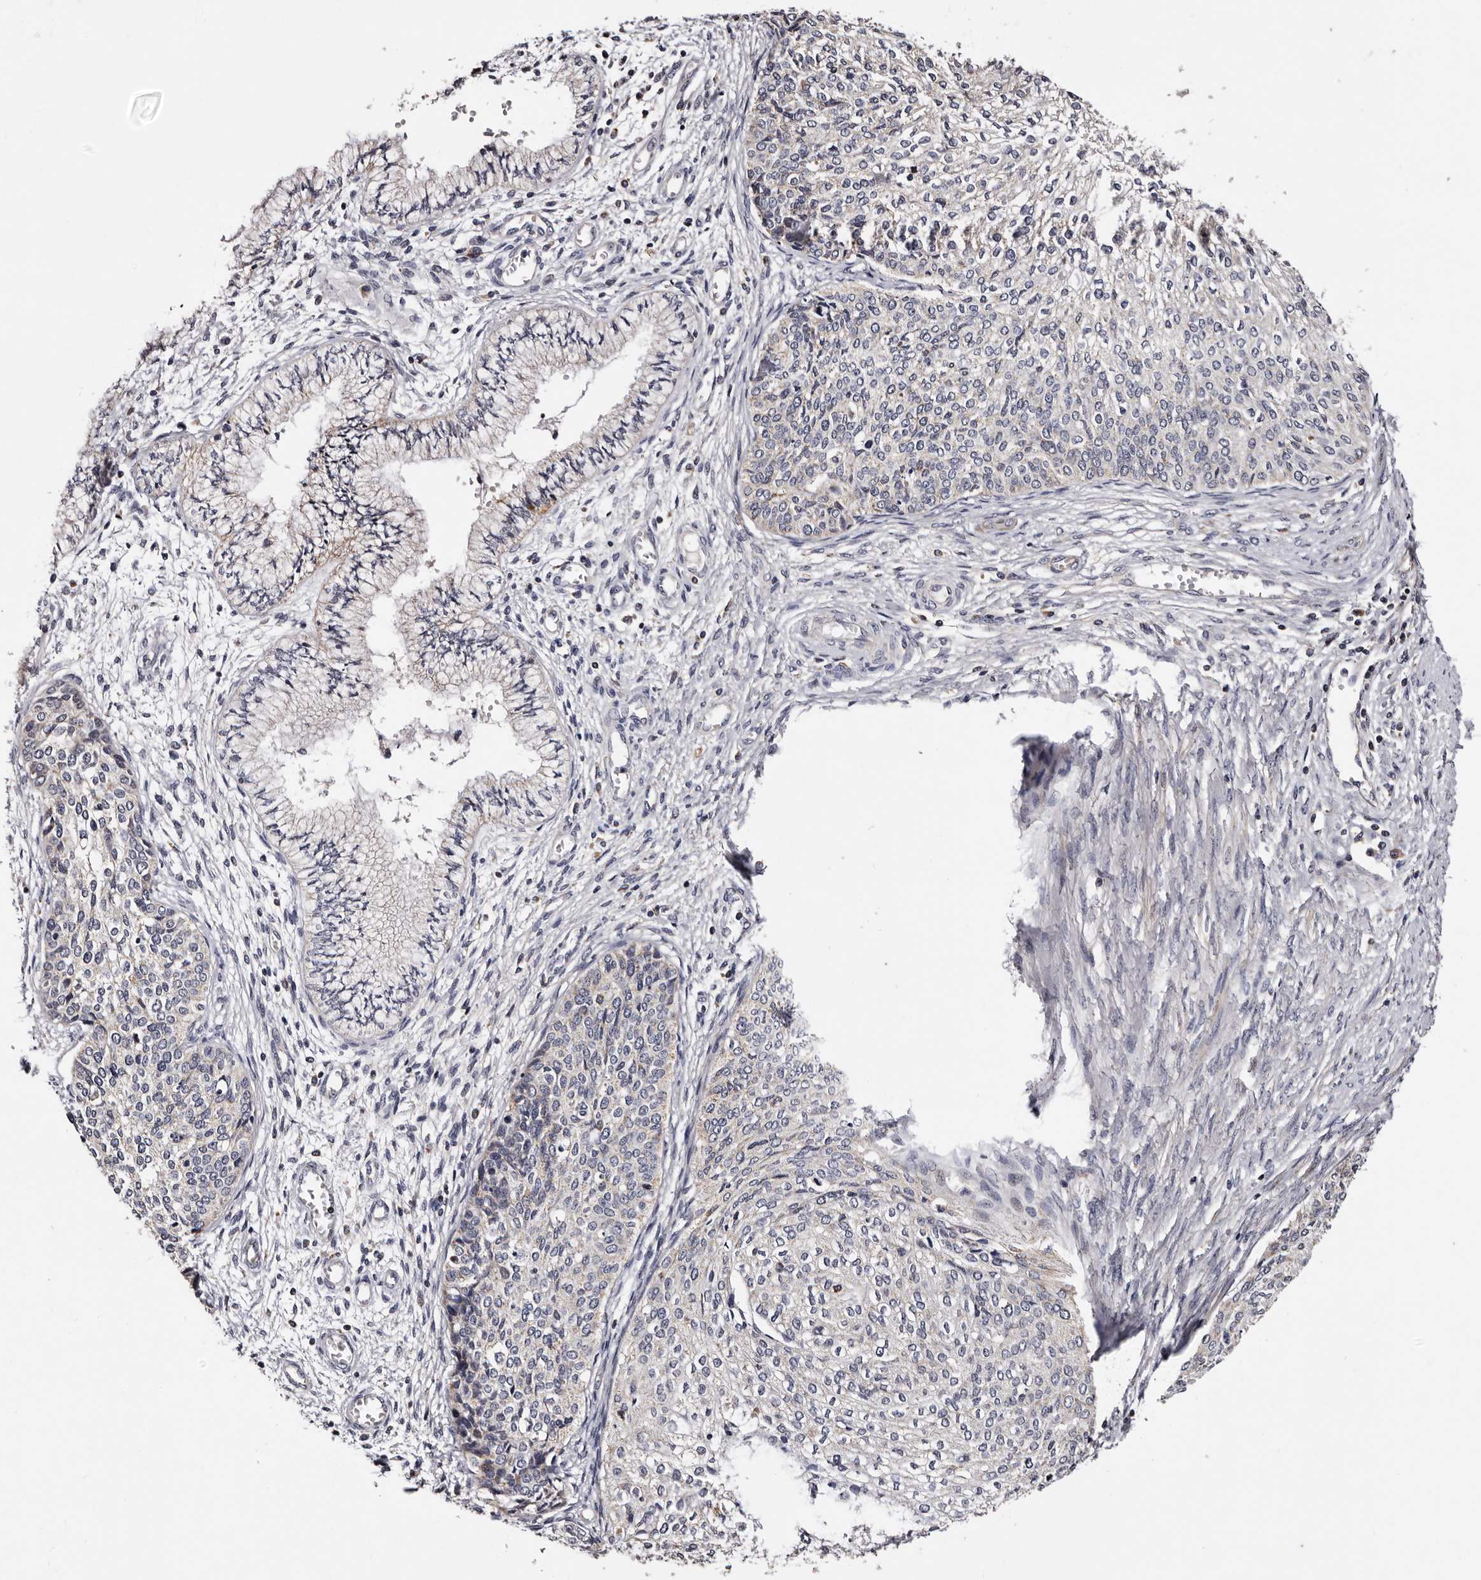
{"staining": {"intensity": "negative", "quantity": "none", "location": "none"}, "tissue": "cervical cancer", "cell_type": "Tumor cells", "image_type": "cancer", "snomed": [{"axis": "morphology", "description": "Squamous cell carcinoma, NOS"}, {"axis": "topography", "description": "Cervix"}], "caption": "Histopathology image shows no significant protein staining in tumor cells of cervical squamous cell carcinoma.", "gene": "TAF4B", "patient": {"sex": "female", "age": 37}}